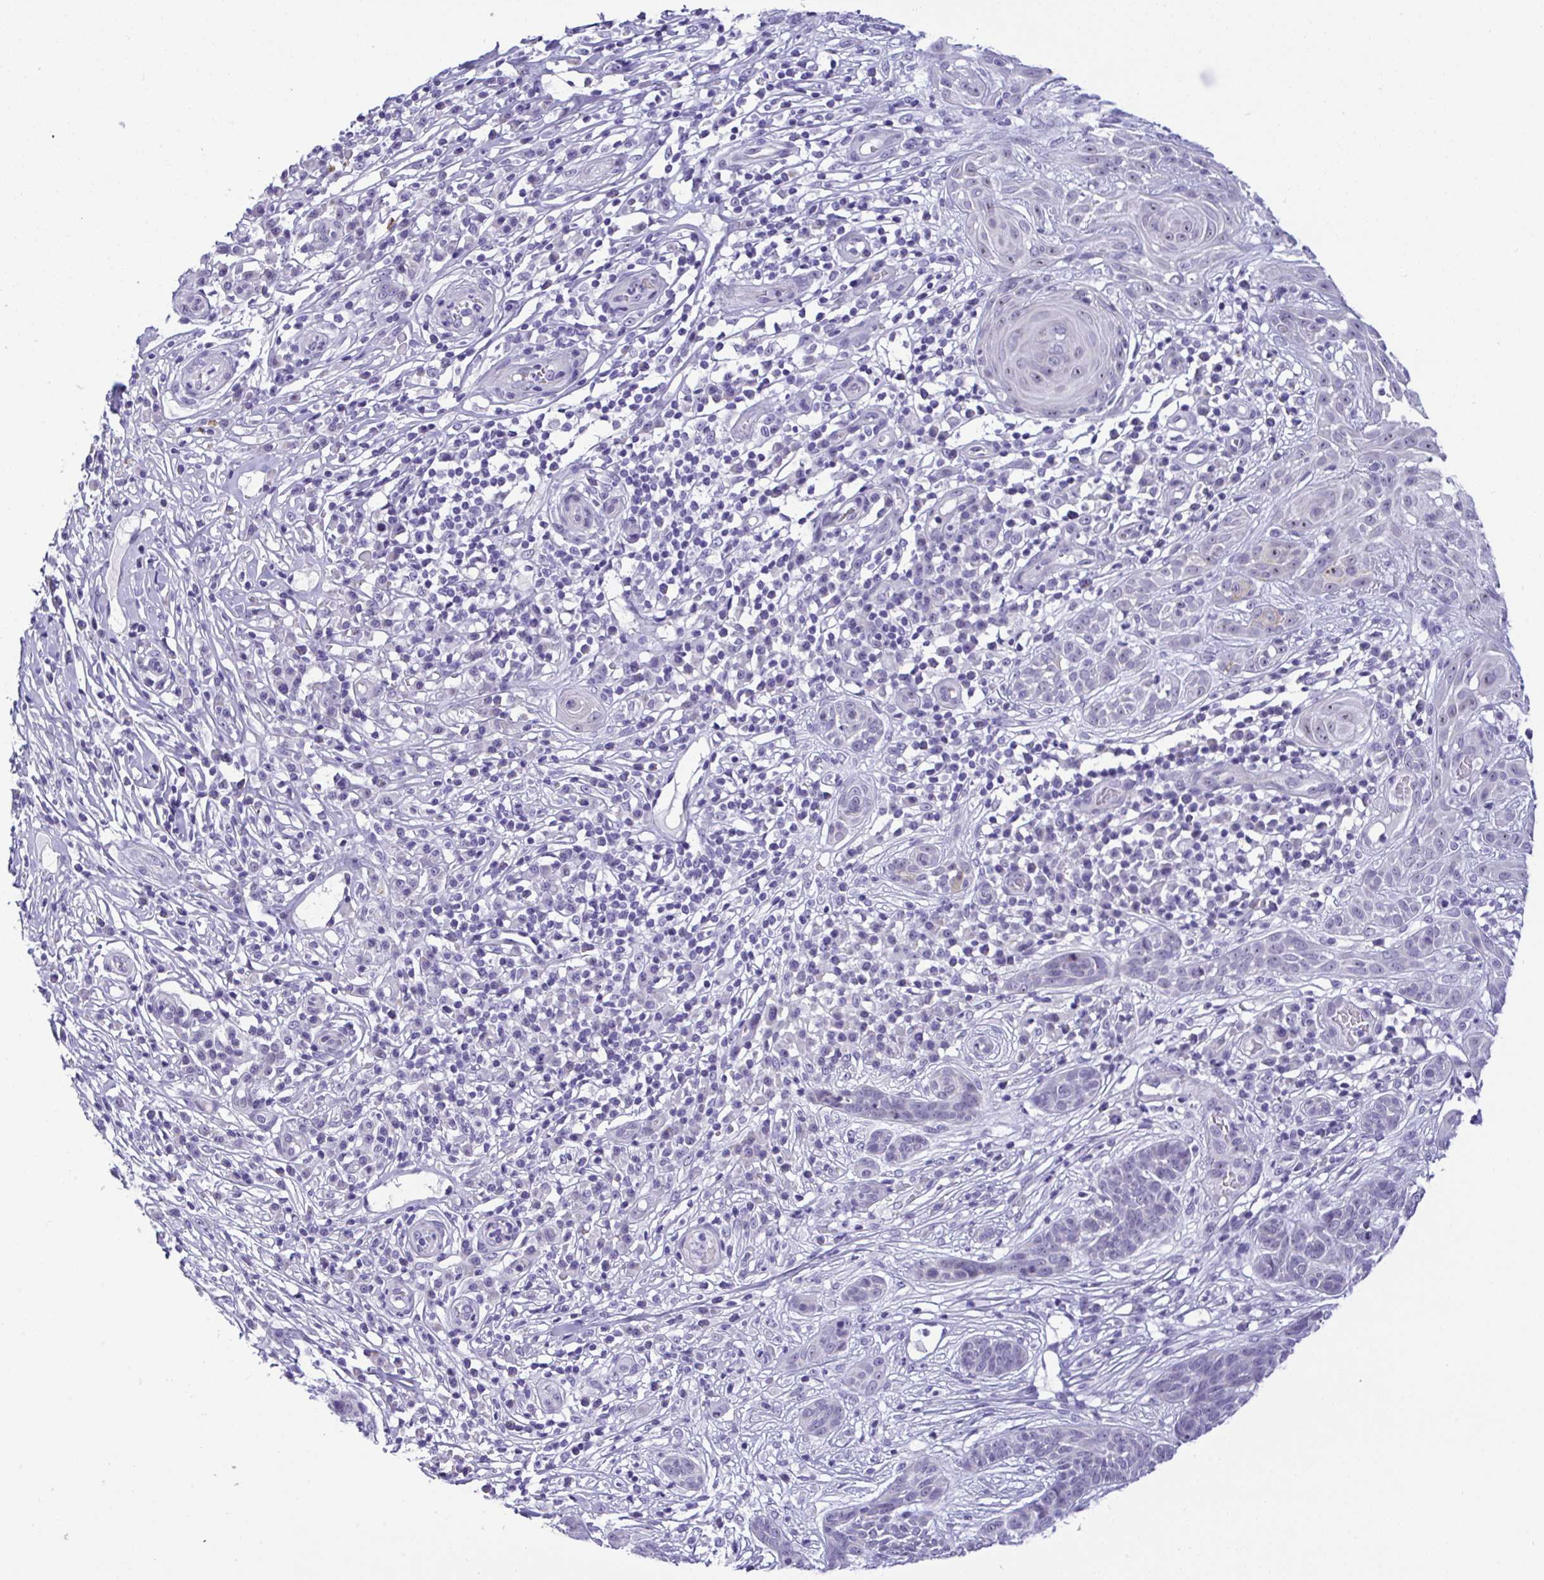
{"staining": {"intensity": "negative", "quantity": "none", "location": "none"}, "tissue": "skin cancer", "cell_type": "Tumor cells", "image_type": "cancer", "snomed": [{"axis": "morphology", "description": "Basal cell carcinoma"}, {"axis": "topography", "description": "Skin"}, {"axis": "topography", "description": "Skin, foot"}], "caption": "An immunohistochemistry micrograph of skin cancer (basal cell carcinoma) is shown. There is no staining in tumor cells of skin cancer (basal cell carcinoma).", "gene": "YBX2", "patient": {"sex": "female", "age": 86}}